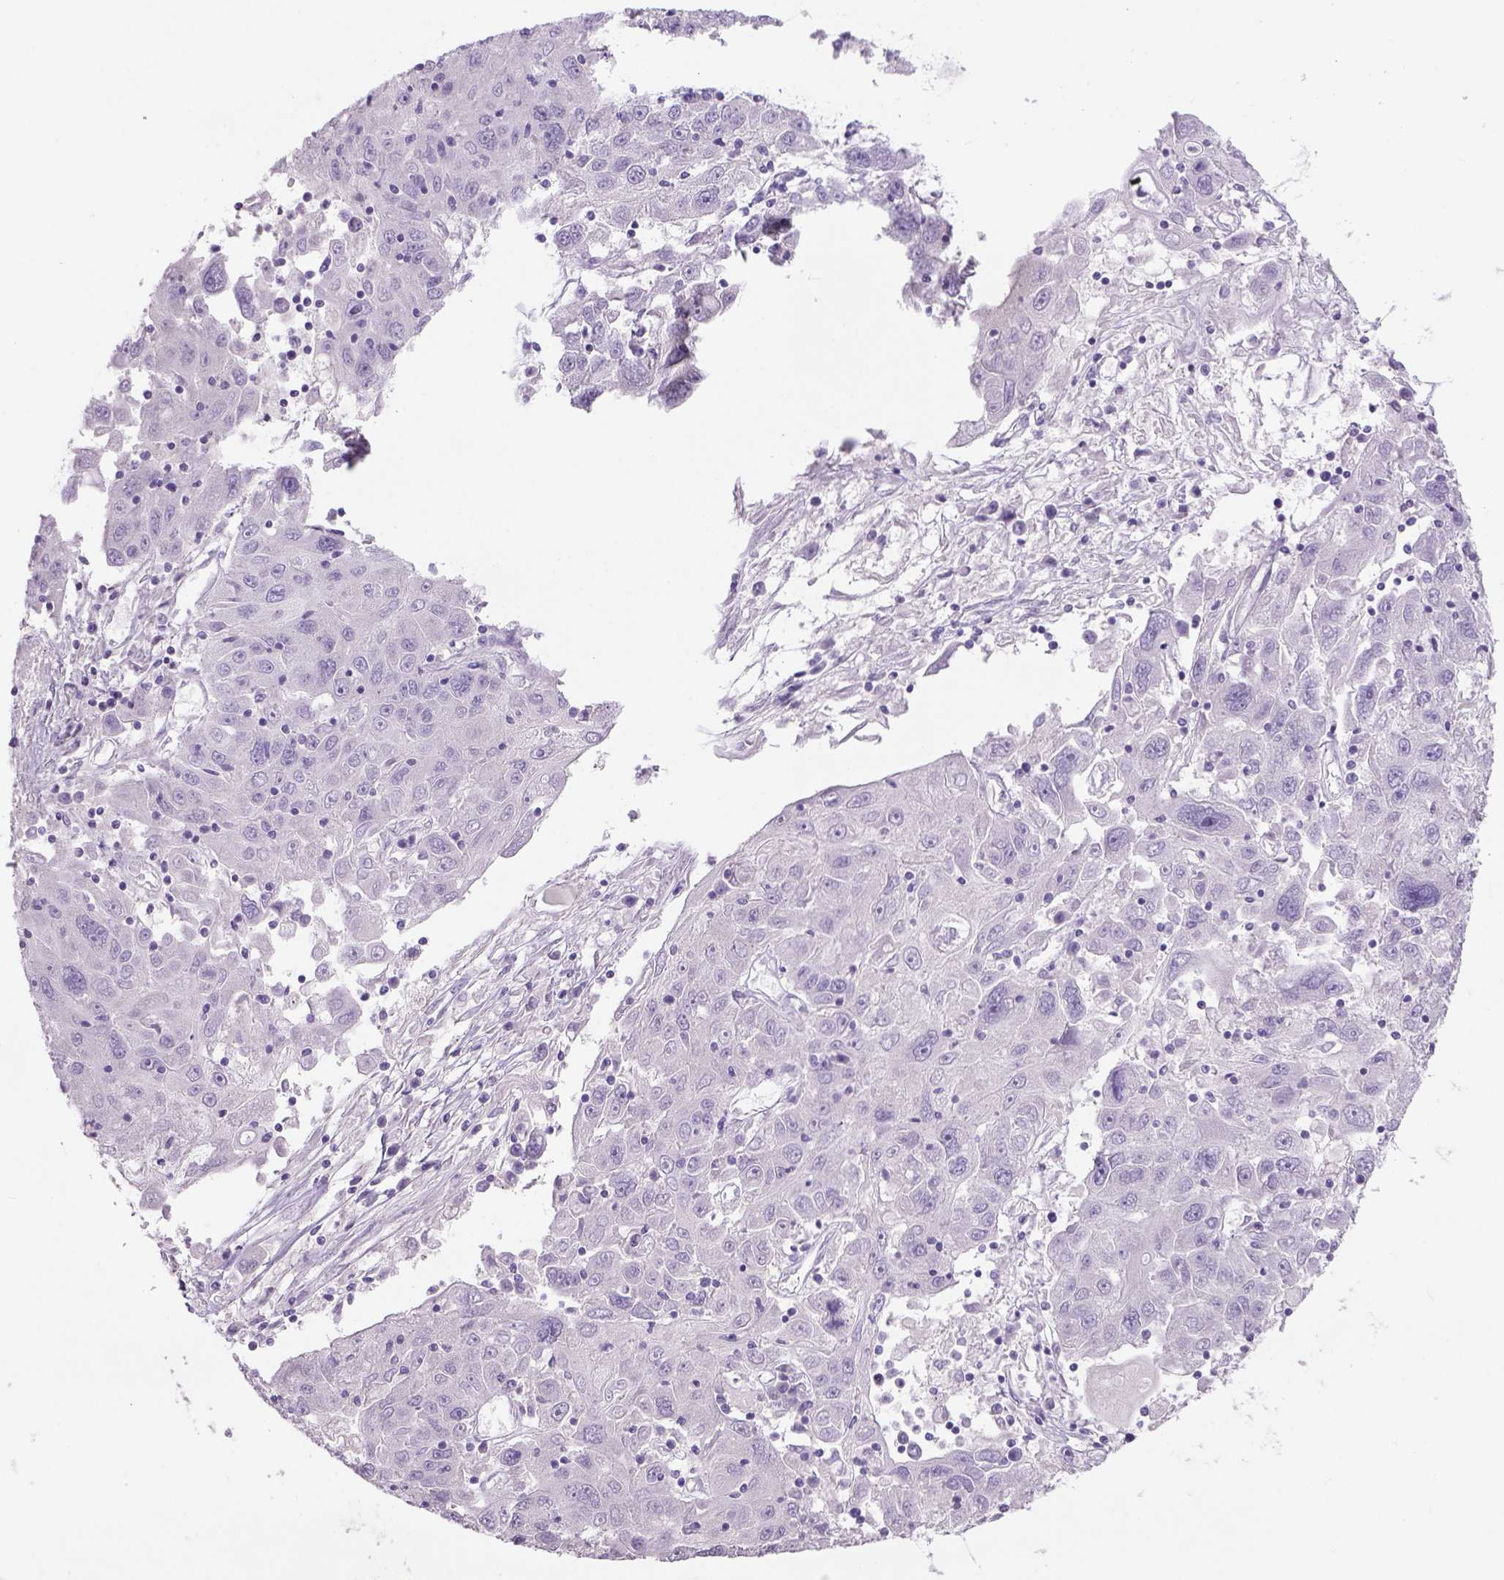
{"staining": {"intensity": "negative", "quantity": "none", "location": "none"}, "tissue": "stomach cancer", "cell_type": "Tumor cells", "image_type": "cancer", "snomed": [{"axis": "morphology", "description": "Adenocarcinoma, NOS"}, {"axis": "topography", "description": "Stomach"}], "caption": "This is a histopathology image of immunohistochemistry staining of stomach cancer (adenocarcinoma), which shows no expression in tumor cells.", "gene": "TENM4", "patient": {"sex": "male", "age": 56}}